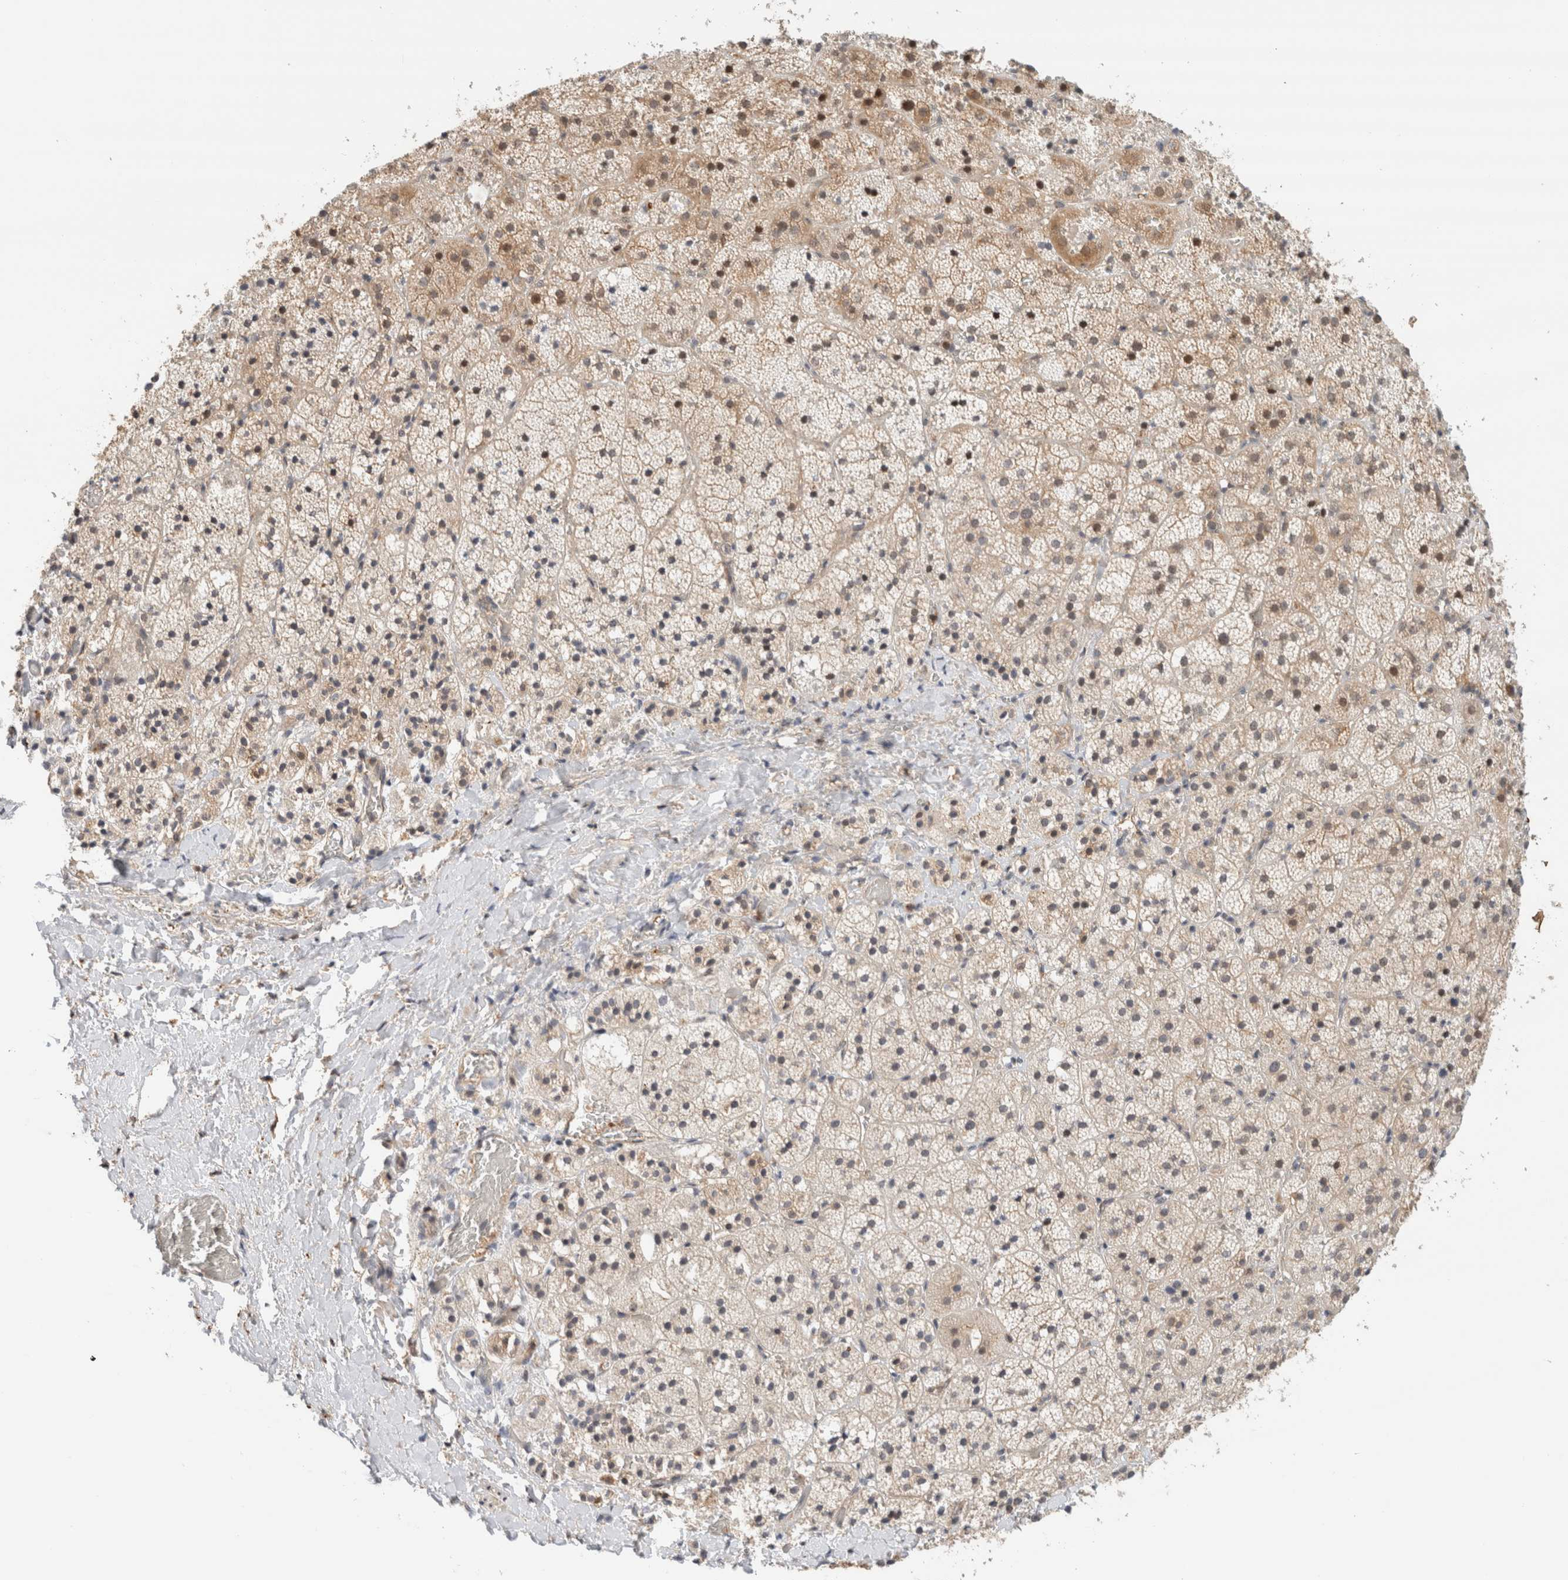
{"staining": {"intensity": "moderate", "quantity": "25%-75%", "location": "cytoplasmic/membranous,nuclear"}, "tissue": "adrenal gland", "cell_type": "Glandular cells", "image_type": "normal", "snomed": [{"axis": "morphology", "description": "Normal tissue, NOS"}, {"axis": "topography", "description": "Adrenal gland"}], "caption": "Normal adrenal gland was stained to show a protein in brown. There is medium levels of moderate cytoplasmic/membranous,nuclear staining in about 25%-75% of glandular cells. Nuclei are stained in blue.", "gene": "OTUD6B", "patient": {"sex": "female", "age": 44}}